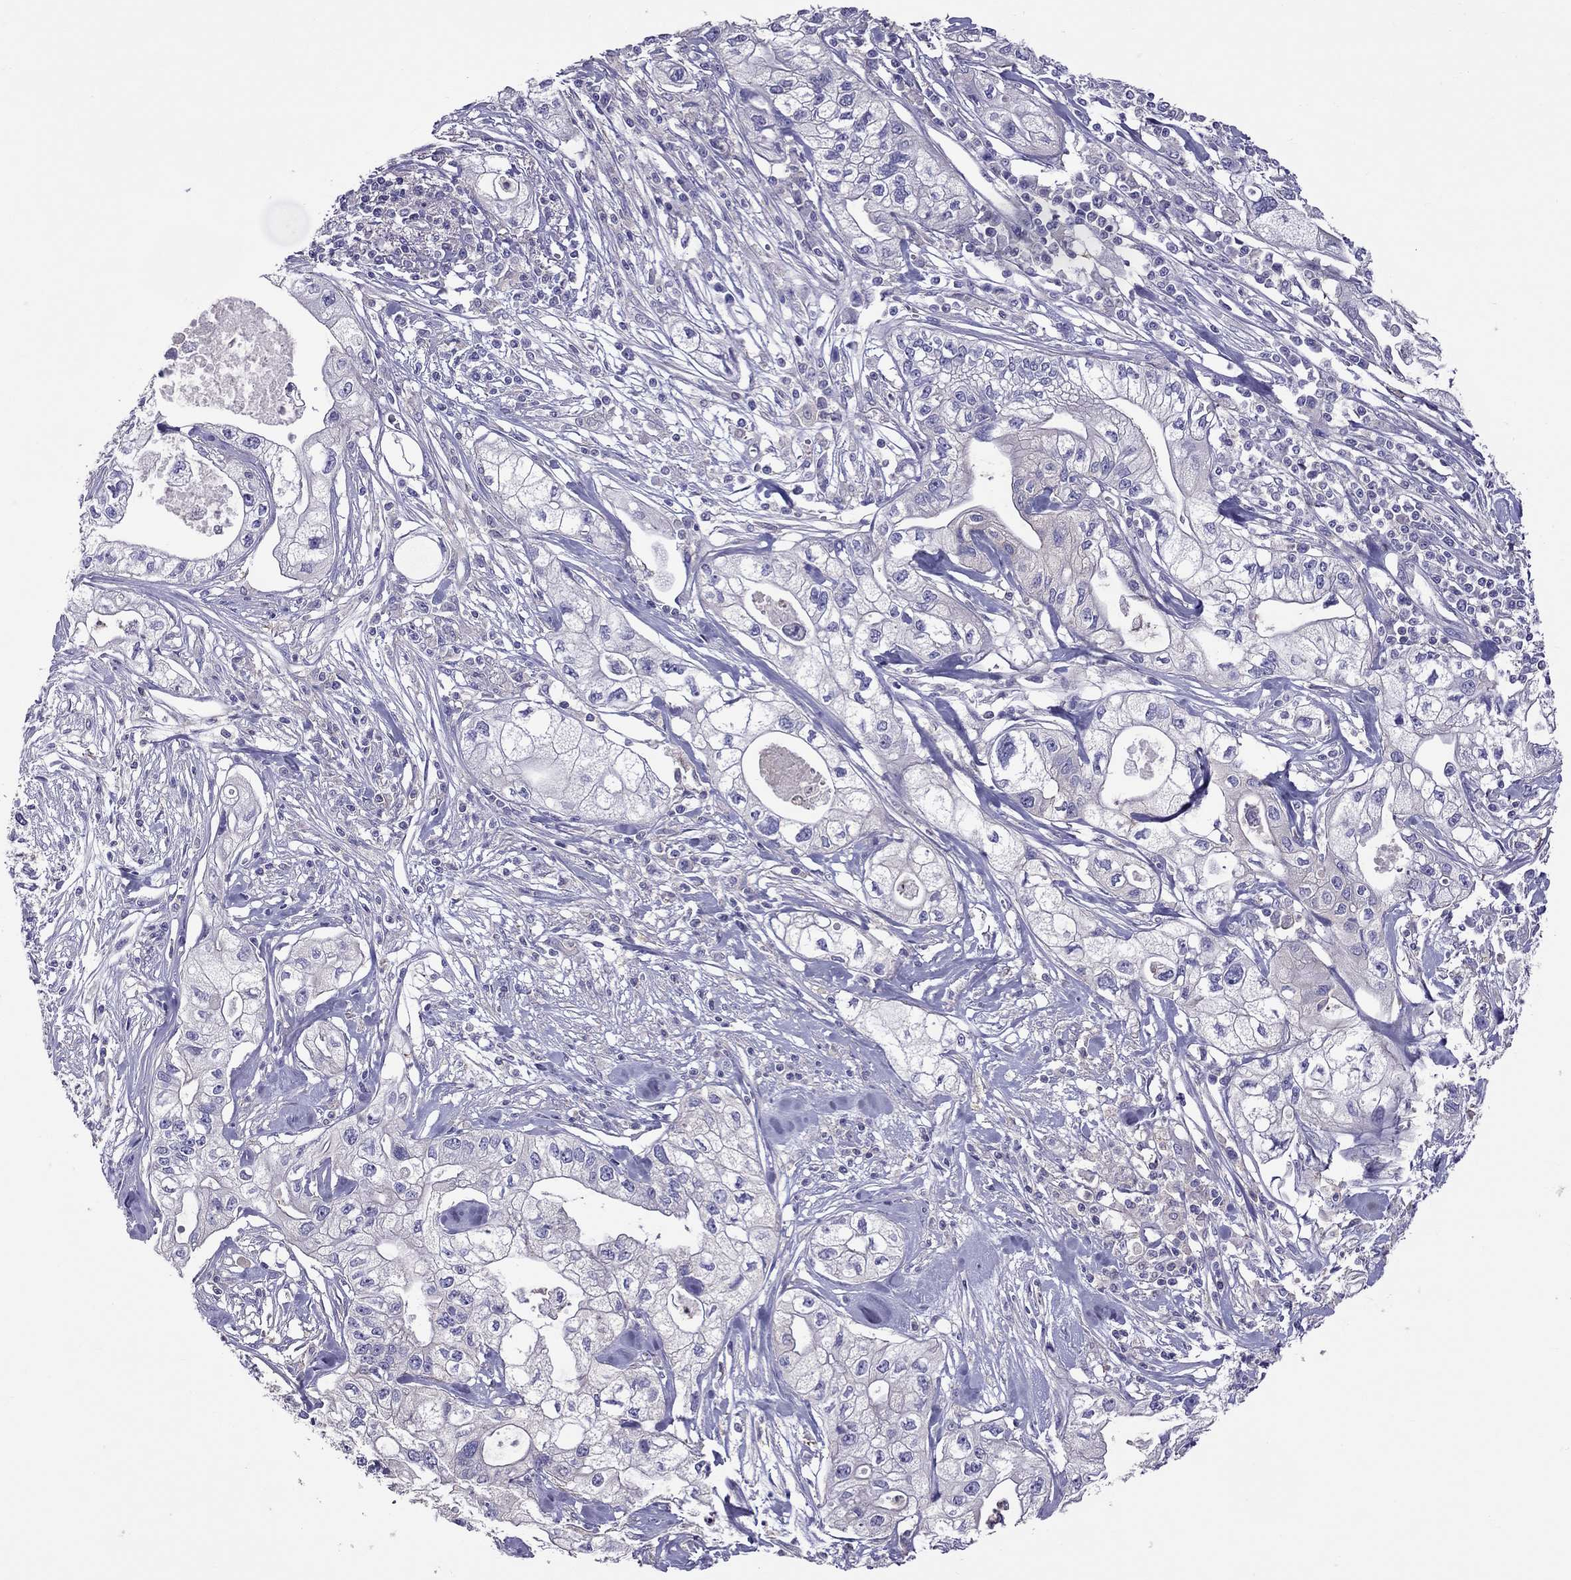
{"staining": {"intensity": "negative", "quantity": "none", "location": "none"}, "tissue": "pancreatic cancer", "cell_type": "Tumor cells", "image_type": "cancer", "snomed": [{"axis": "morphology", "description": "Adenocarcinoma, NOS"}, {"axis": "topography", "description": "Pancreas"}], "caption": "This is an immunohistochemistry (IHC) histopathology image of human pancreatic cancer (adenocarcinoma). There is no staining in tumor cells.", "gene": "TEX22", "patient": {"sex": "male", "age": 70}}